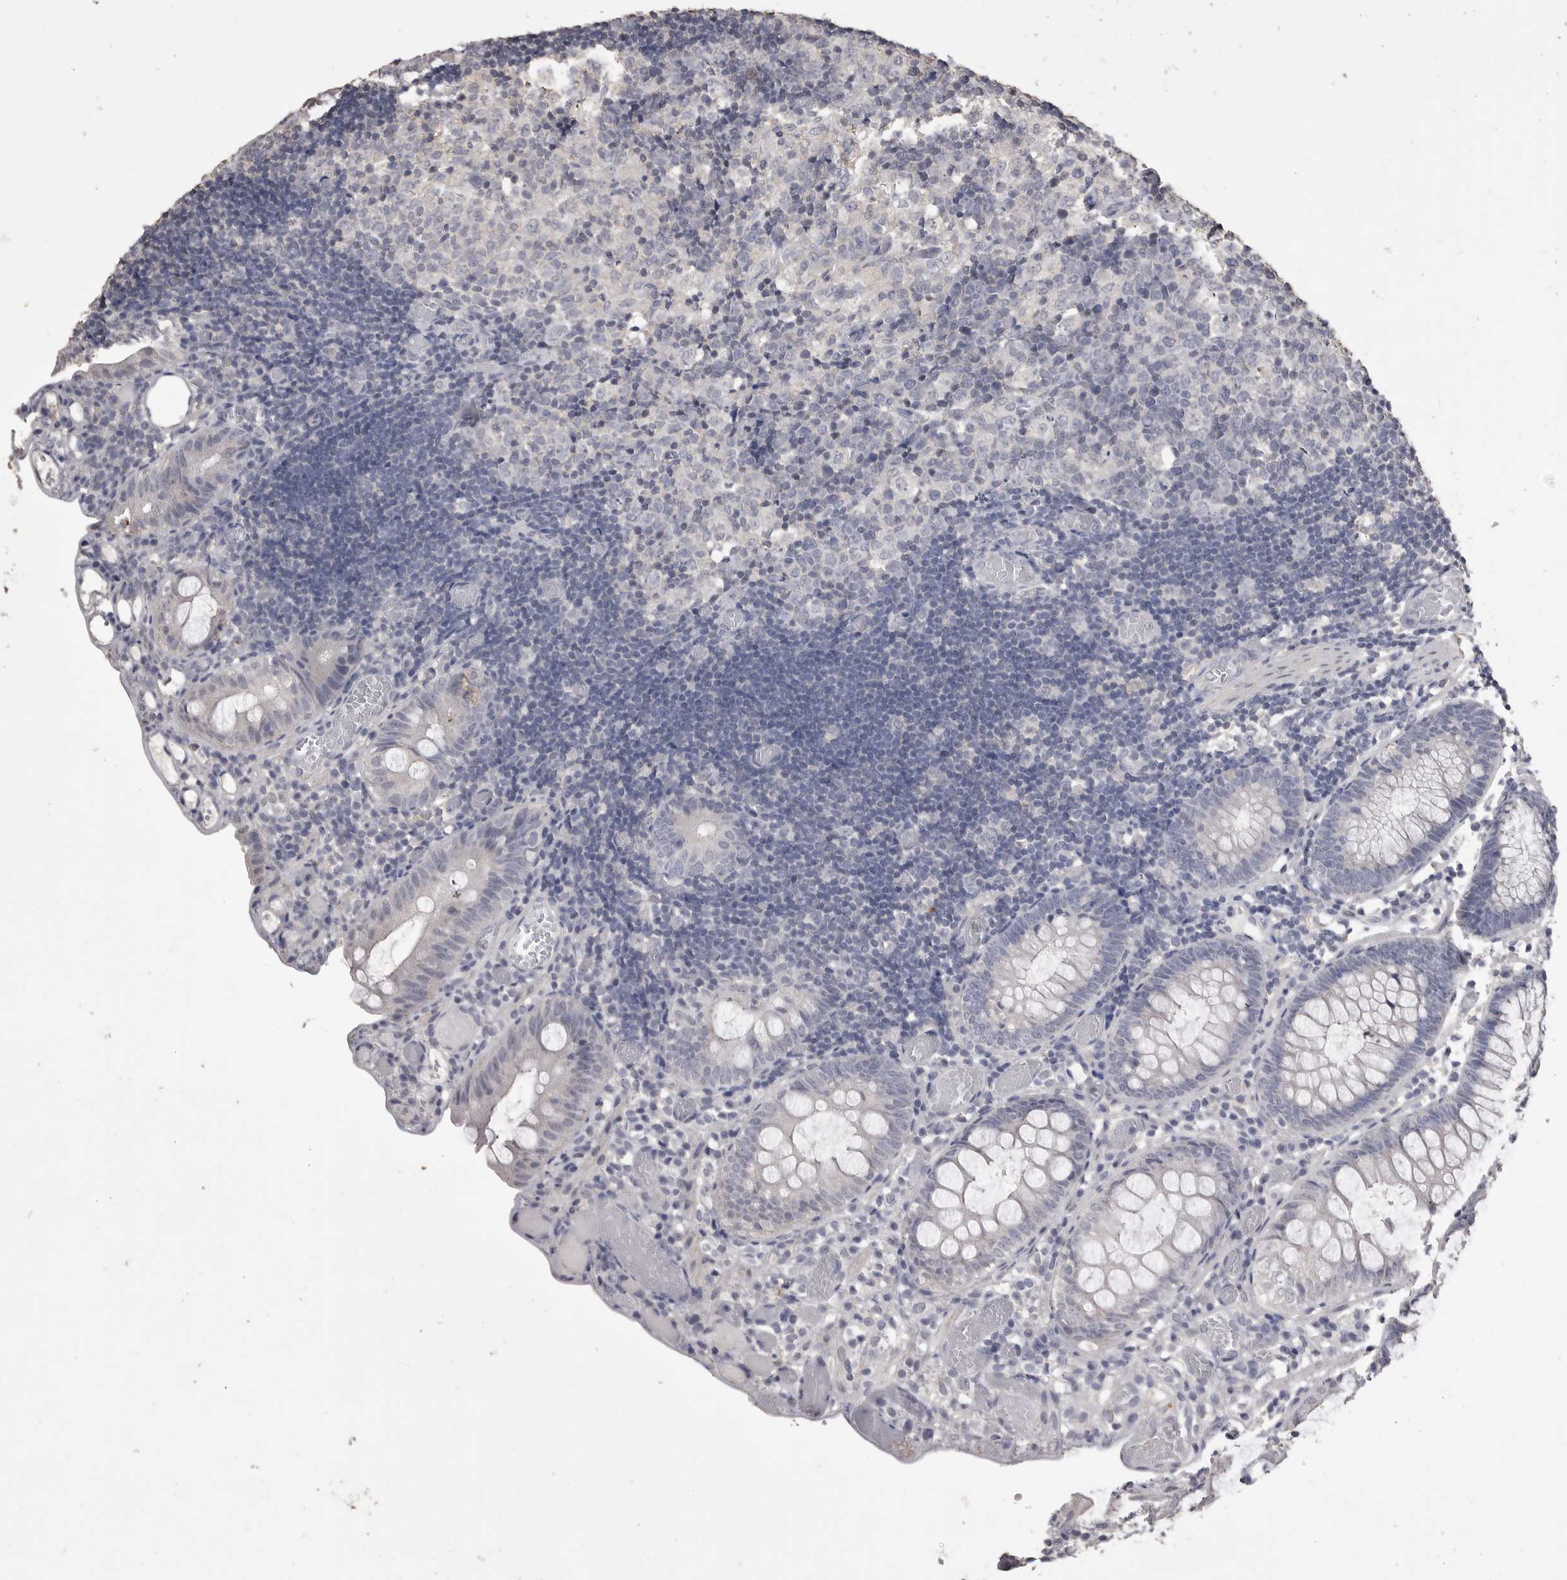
{"staining": {"intensity": "negative", "quantity": "none", "location": "none"}, "tissue": "colon", "cell_type": "Endothelial cells", "image_type": "normal", "snomed": [{"axis": "morphology", "description": "Normal tissue, NOS"}, {"axis": "topography", "description": "Colon"}], "caption": "Immunohistochemistry of normal colon demonstrates no expression in endothelial cells. Nuclei are stained in blue.", "gene": "MMP7", "patient": {"sex": "male", "age": 14}}